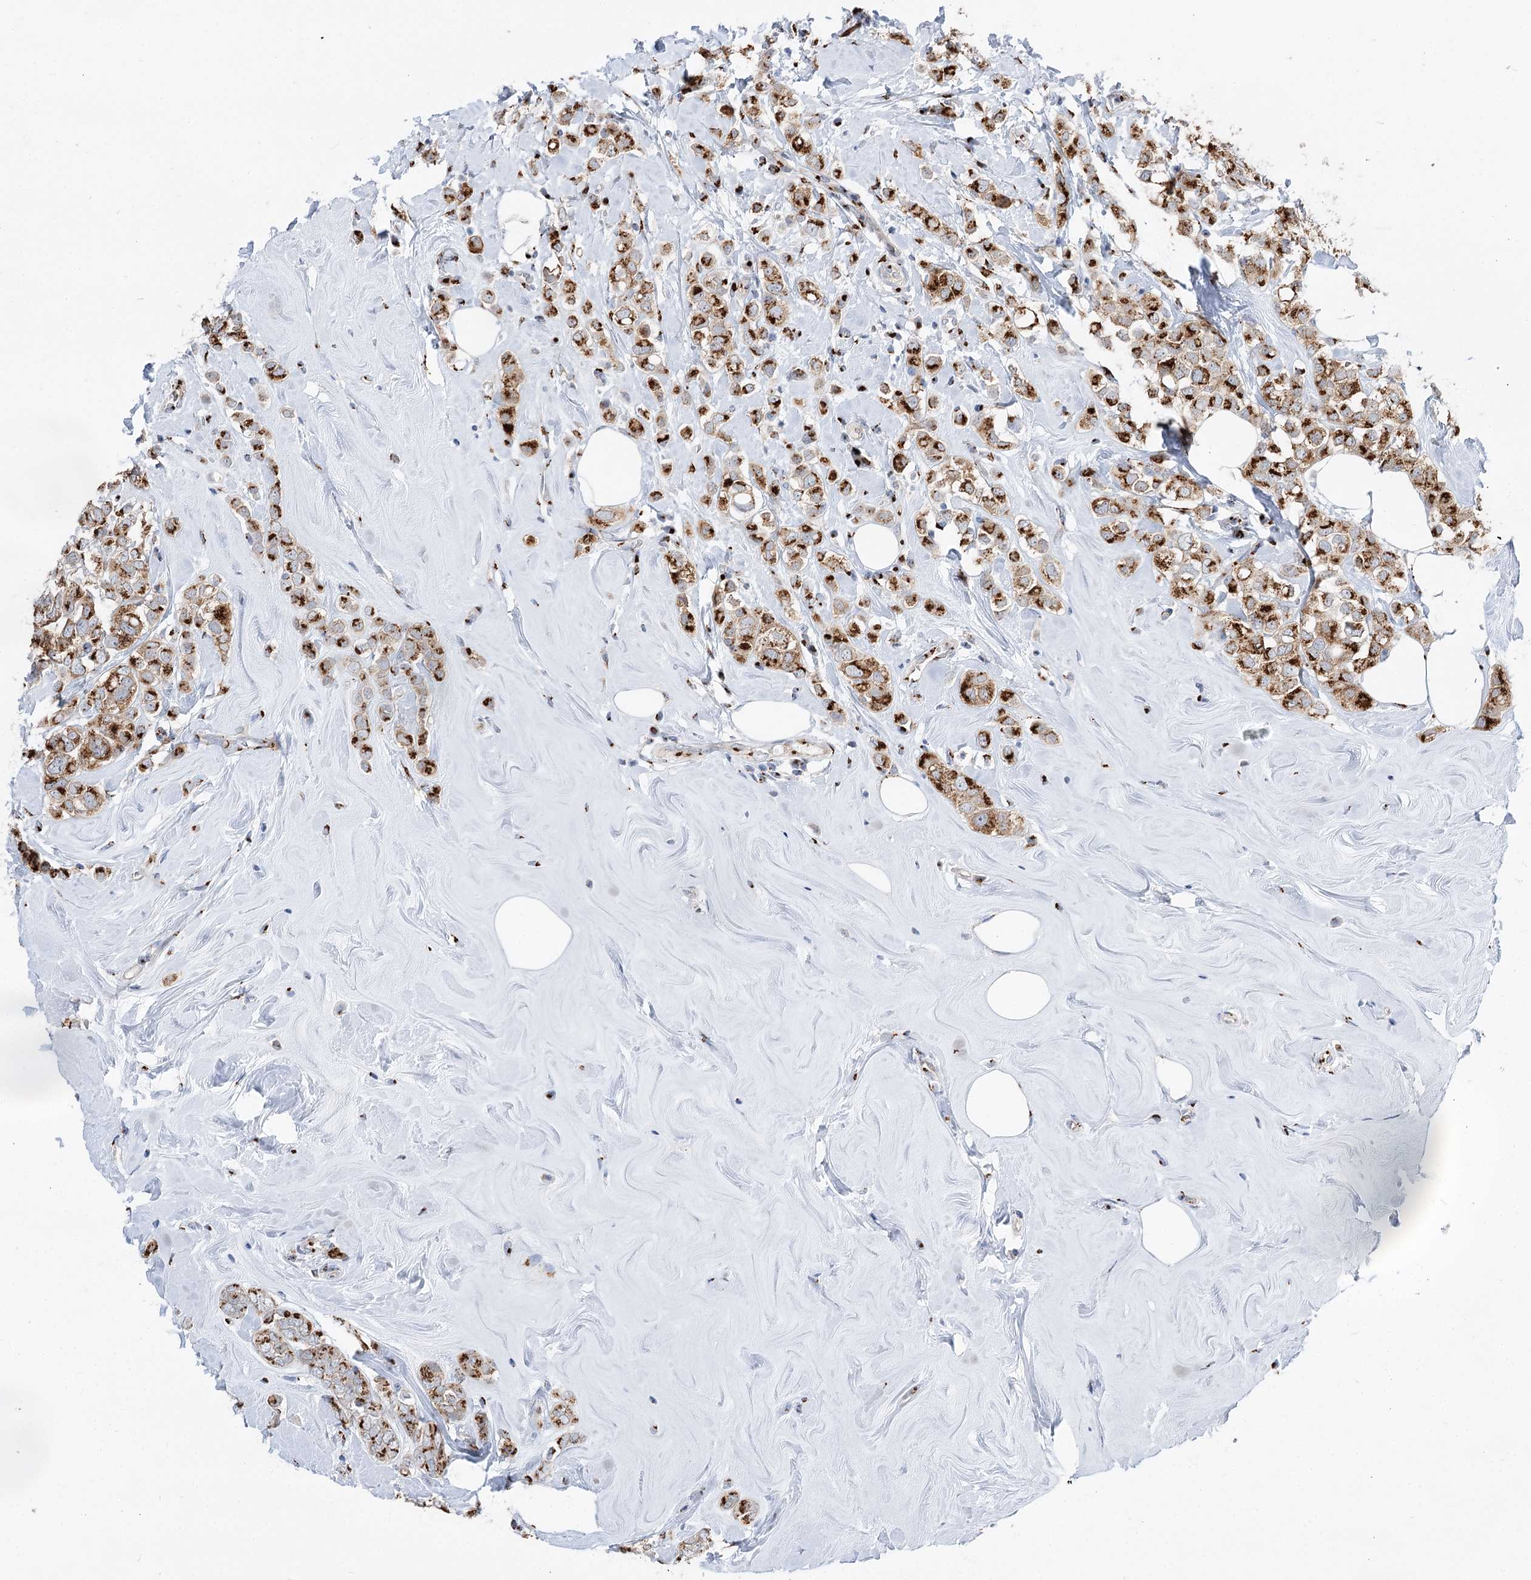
{"staining": {"intensity": "strong", "quantity": ">75%", "location": "cytoplasmic/membranous"}, "tissue": "breast cancer", "cell_type": "Tumor cells", "image_type": "cancer", "snomed": [{"axis": "morphology", "description": "Lobular carcinoma"}, {"axis": "topography", "description": "Breast"}], "caption": "Breast cancer (lobular carcinoma) stained with immunohistochemistry (IHC) shows strong cytoplasmic/membranous positivity in about >75% of tumor cells.", "gene": "TMEM165", "patient": {"sex": "female", "age": 47}}